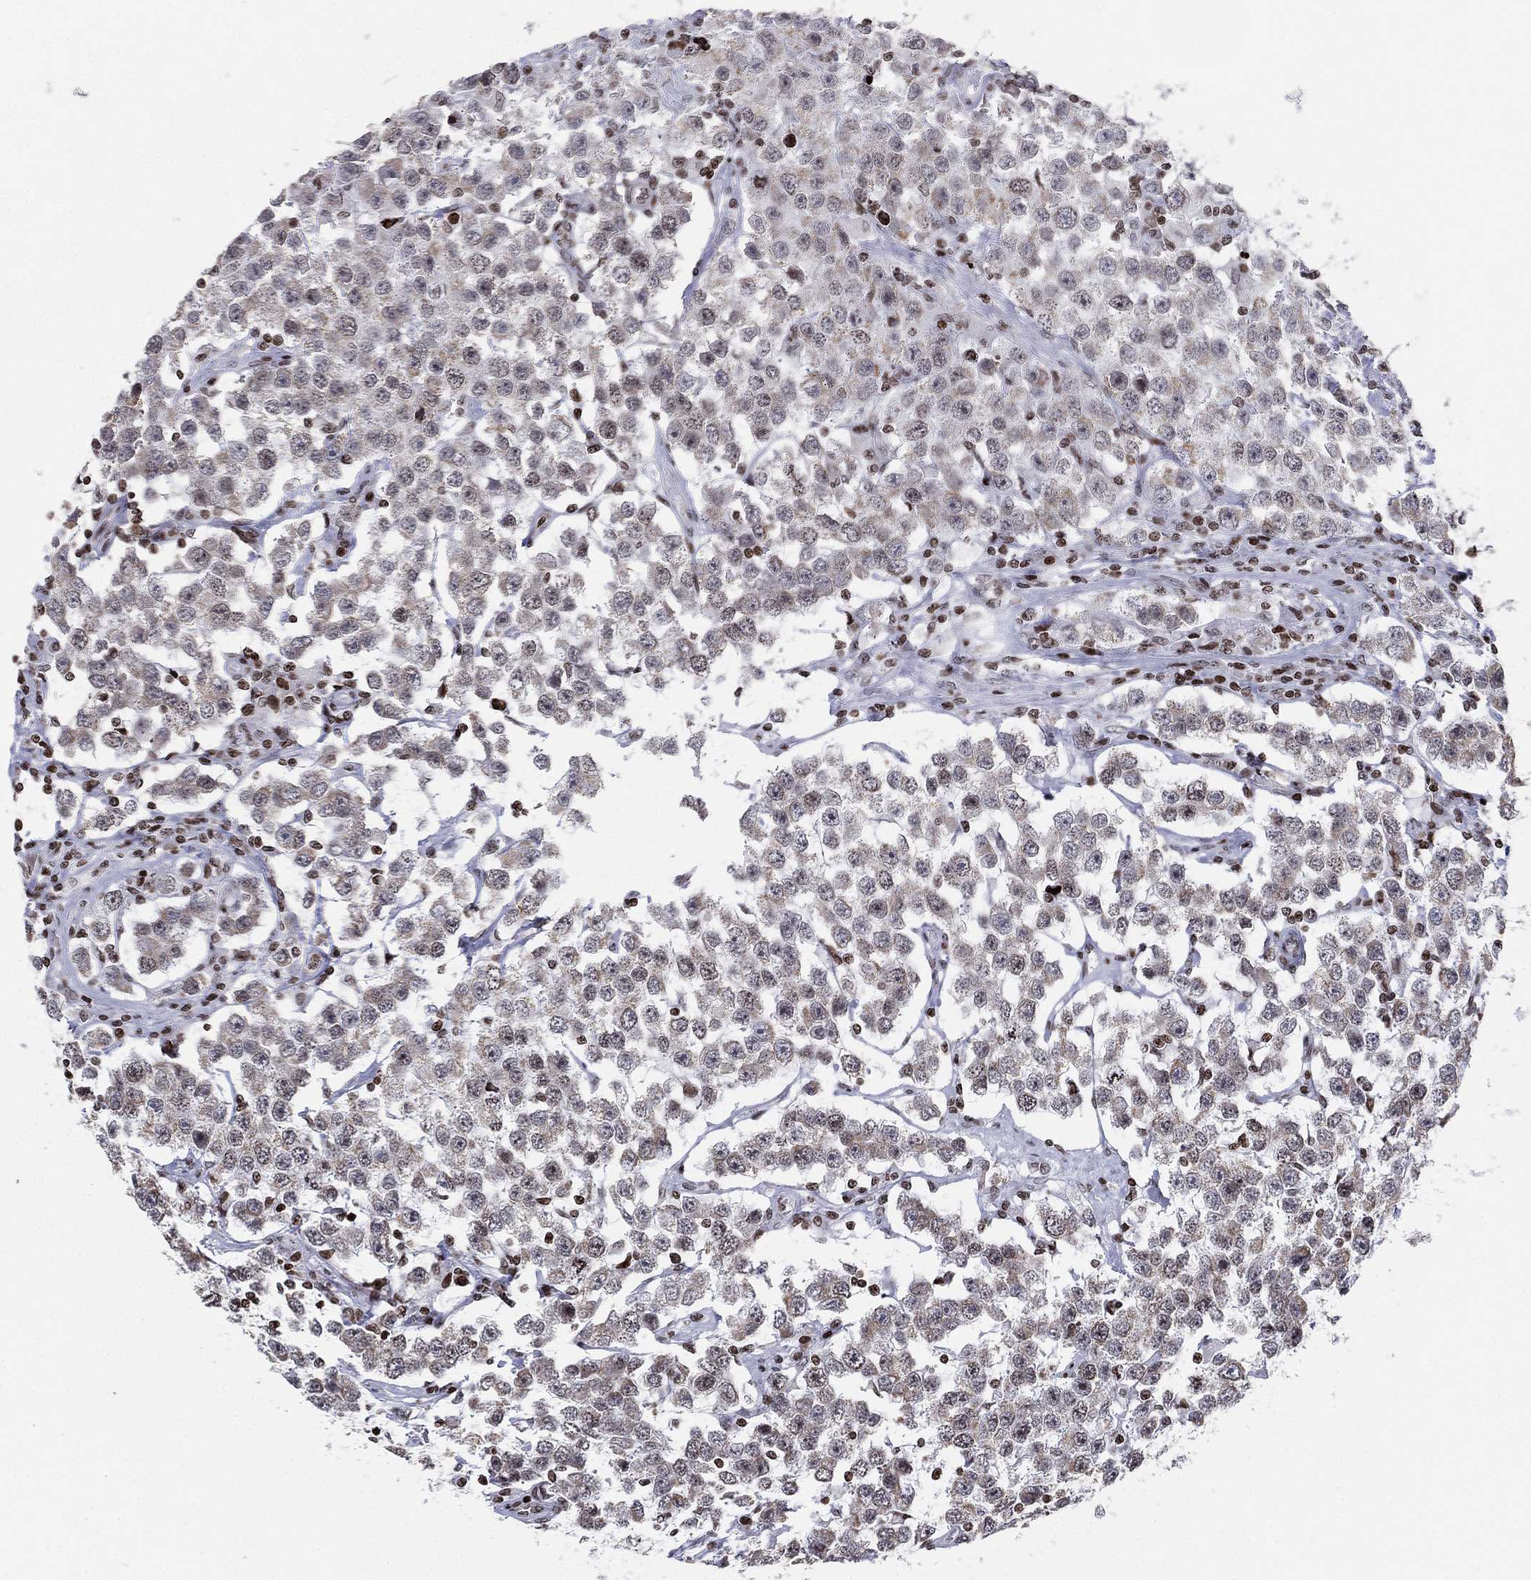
{"staining": {"intensity": "negative", "quantity": "none", "location": "none"}, "tissue": "testis cancer", "cell_type": "Tumor cells", "image_type": "cancer", "snomed": [{"axis": "morphology", "description": "Seminoma, NOS"}, {"axis": "topography", "description": "Testis"}], "caption": "There is no significant expression in tumor cells of testis cancer. The staining was performed using DAB to visualize the protein expression in brown, while the nuclei were stained in blue with hematoxylin (Magnification: 20x).", "gene": "MFSD14A", "patient": {"sex": "male", "age": 52}}